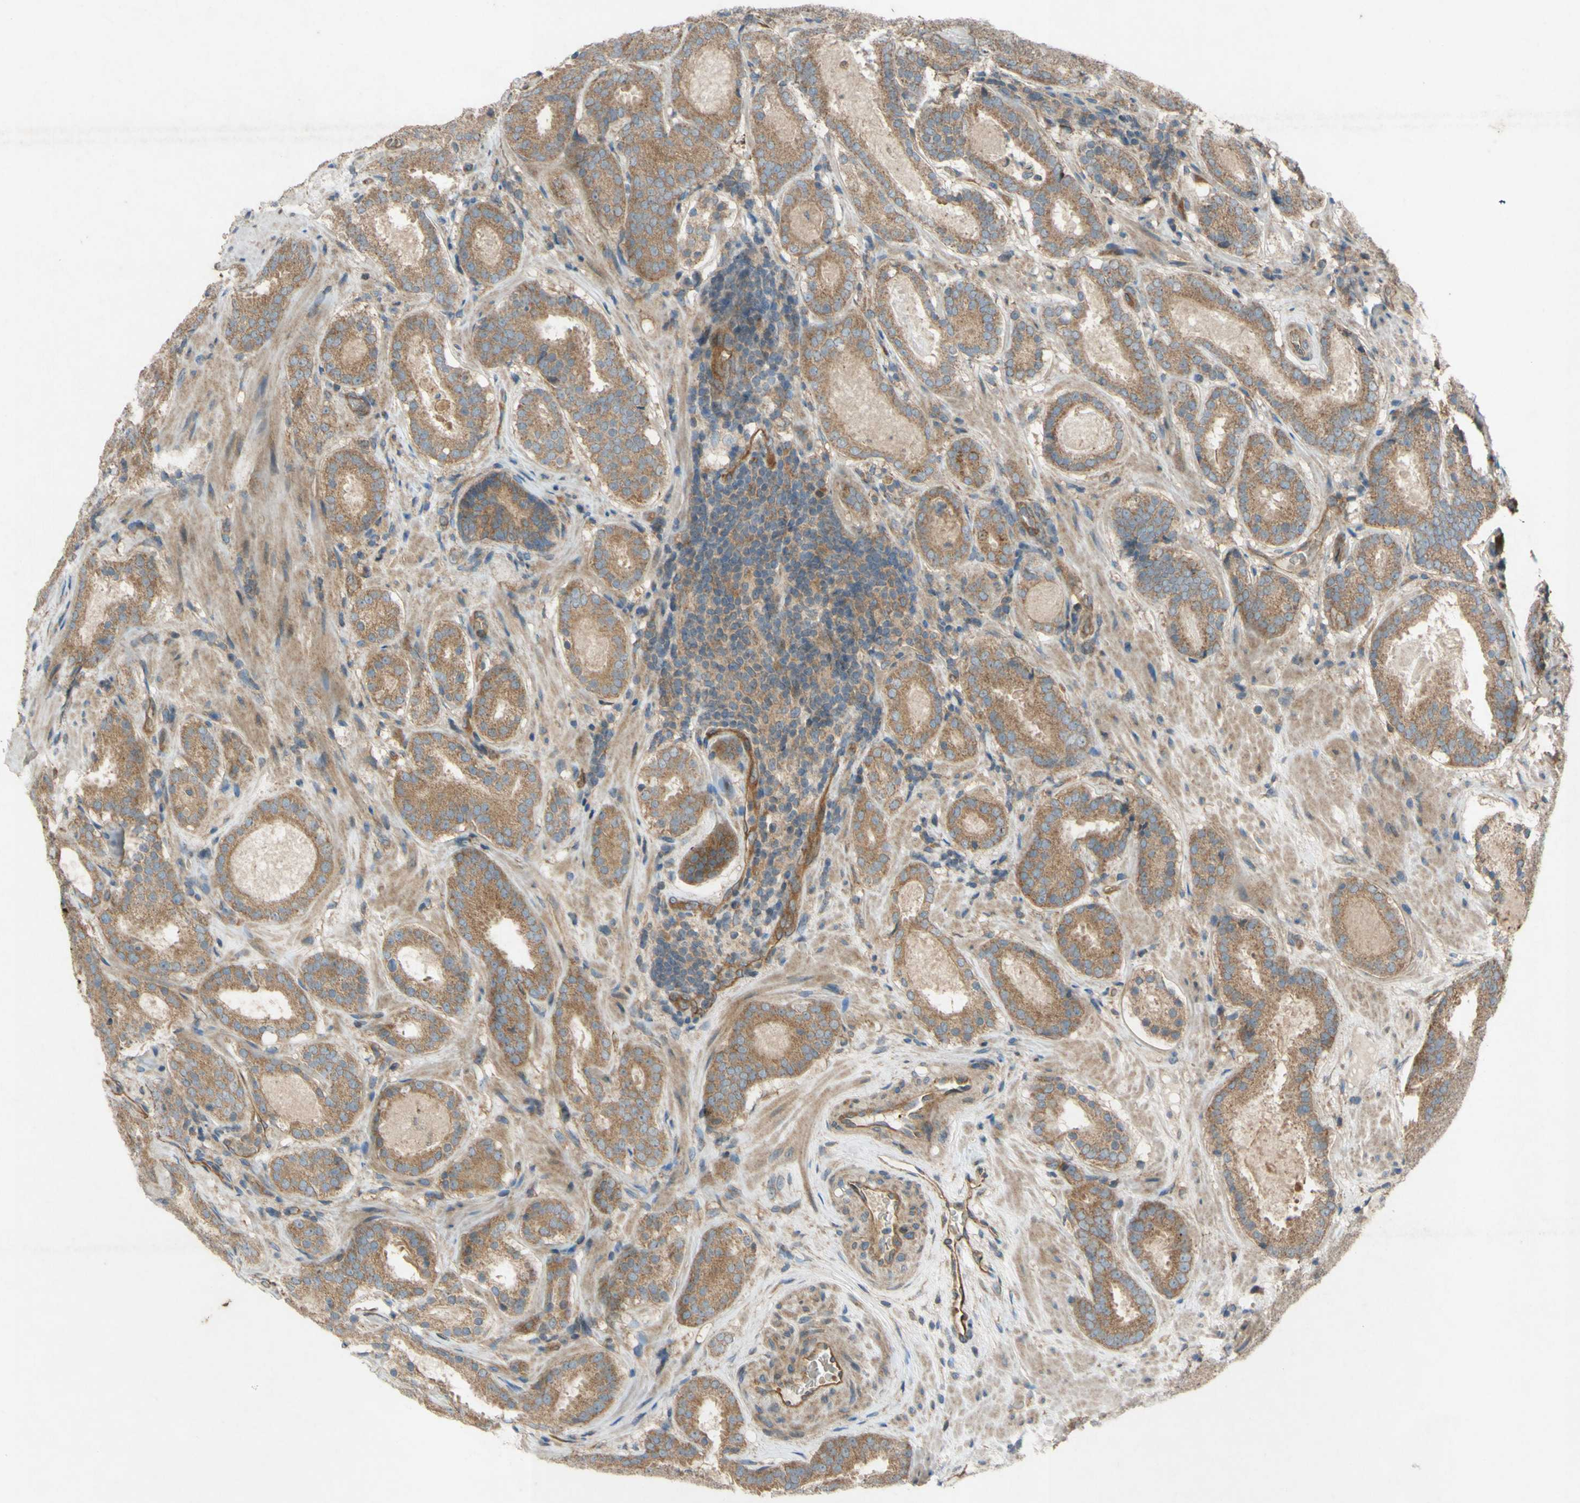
{"staining": {"intensity": "moderate", "quantity": ">75%", "location": "cytoplasmic/membranous"}, "tissue": "prostate cancer", "cell_type": "Tumor cells", "image_type": "cancer", "snomed": [{"axis": "morphology", "description": "Adenocarcinoma, Low grade"}, {"axis": "topography", "description": "Prostate"}], "caption": "Moderate cytoplasmic/membranous staining is seen in approximately >75% of tumor cells in prostate cancer.", "gene": "TST", "patient": {"sex": "male", "age": 69}}